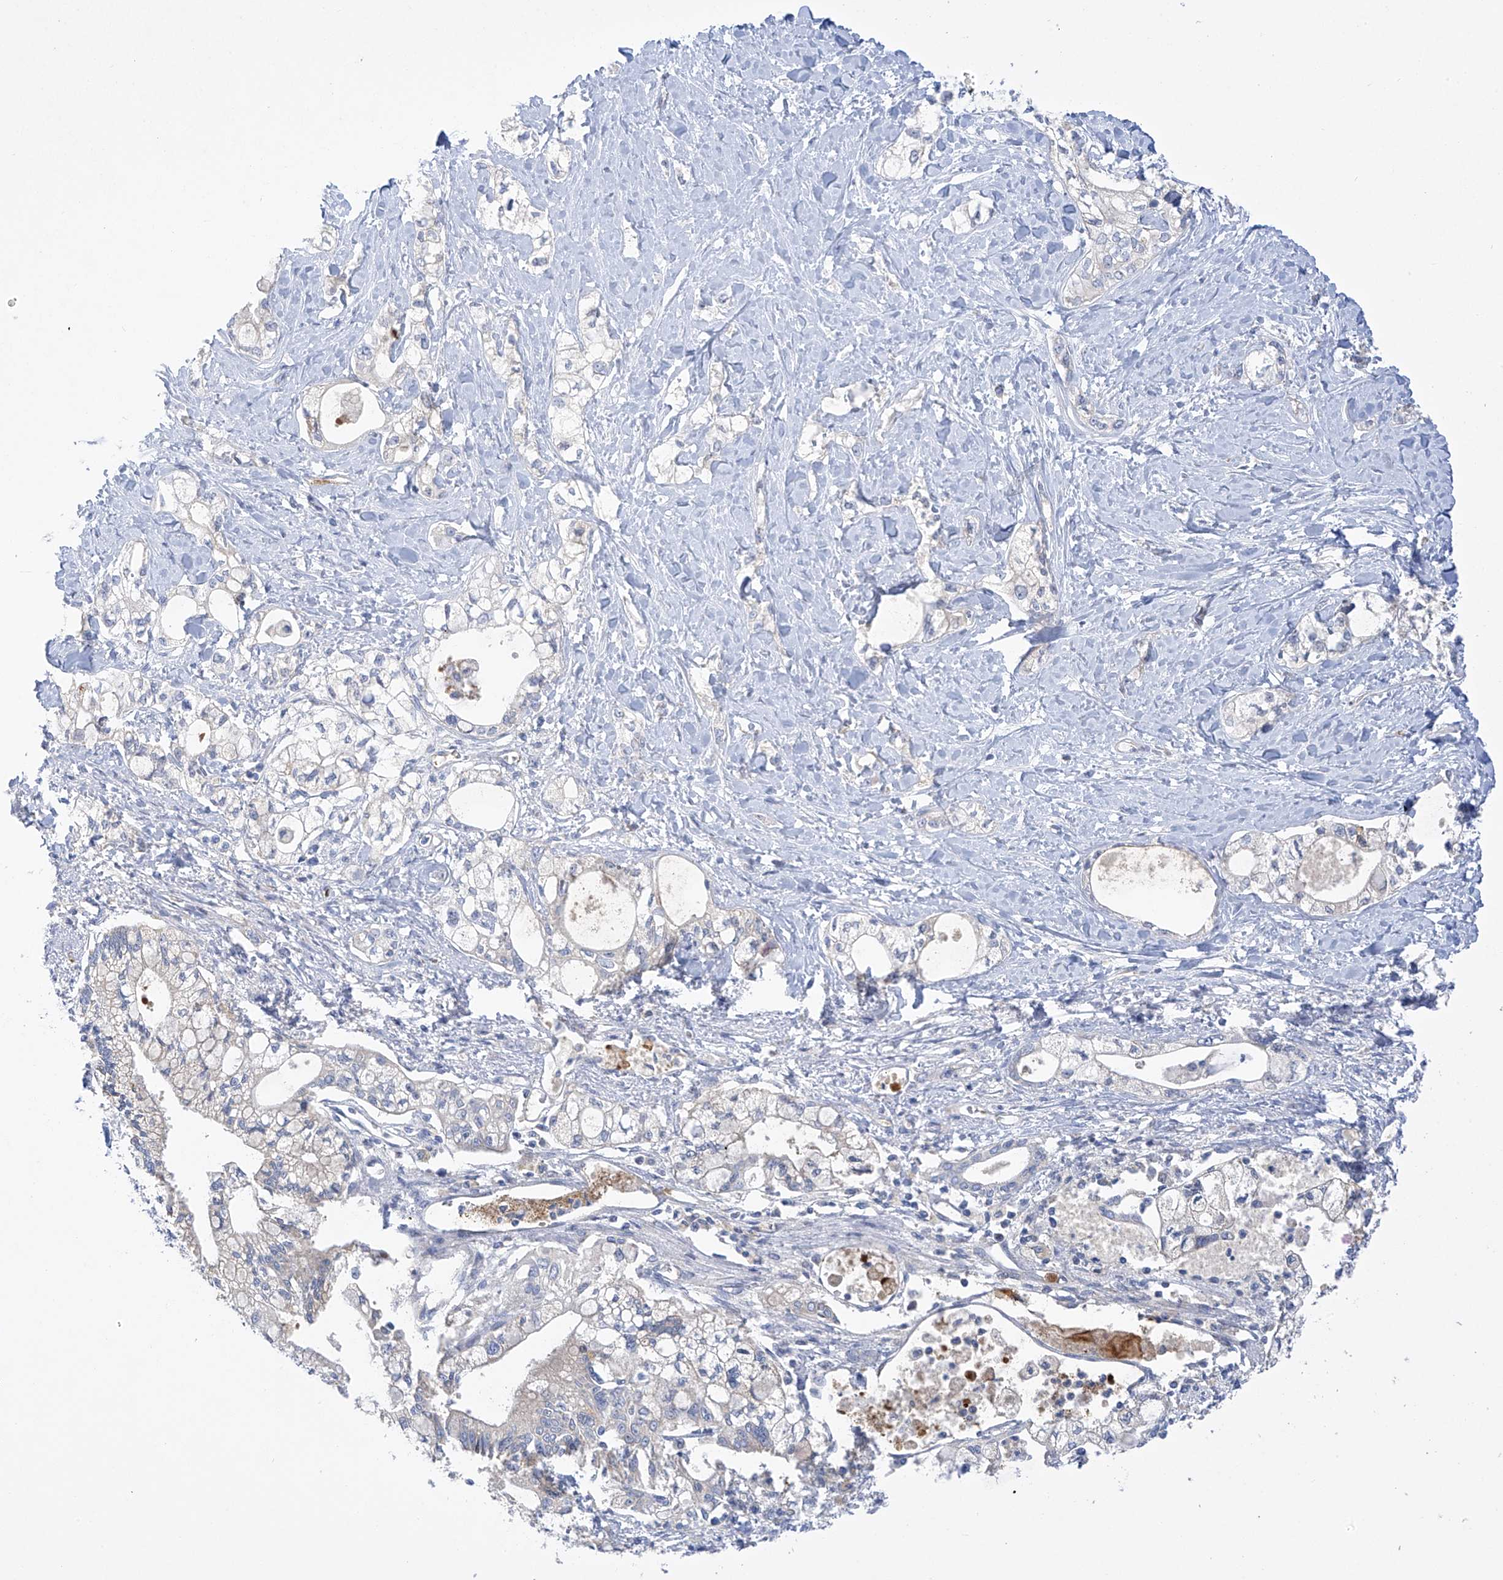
{"staining": {"intensity": "negative", "quantity": "none", "location": "none"}, "tissue": "pancreatic cancer", "cell_type": "Tumor cells", "image_type": "cancer", "snomed": [{"axis": "morphology", "description": "Adenocarcinoma, NOS"}, {"axis": "topography", "description": "Pancreas"}], "caption": "Tumor cells show no significant protein expression in pancreatic cancer (adenocarcinoma).", "gene": "METTL18", "patient": {"sex": "male", "age": 70}}